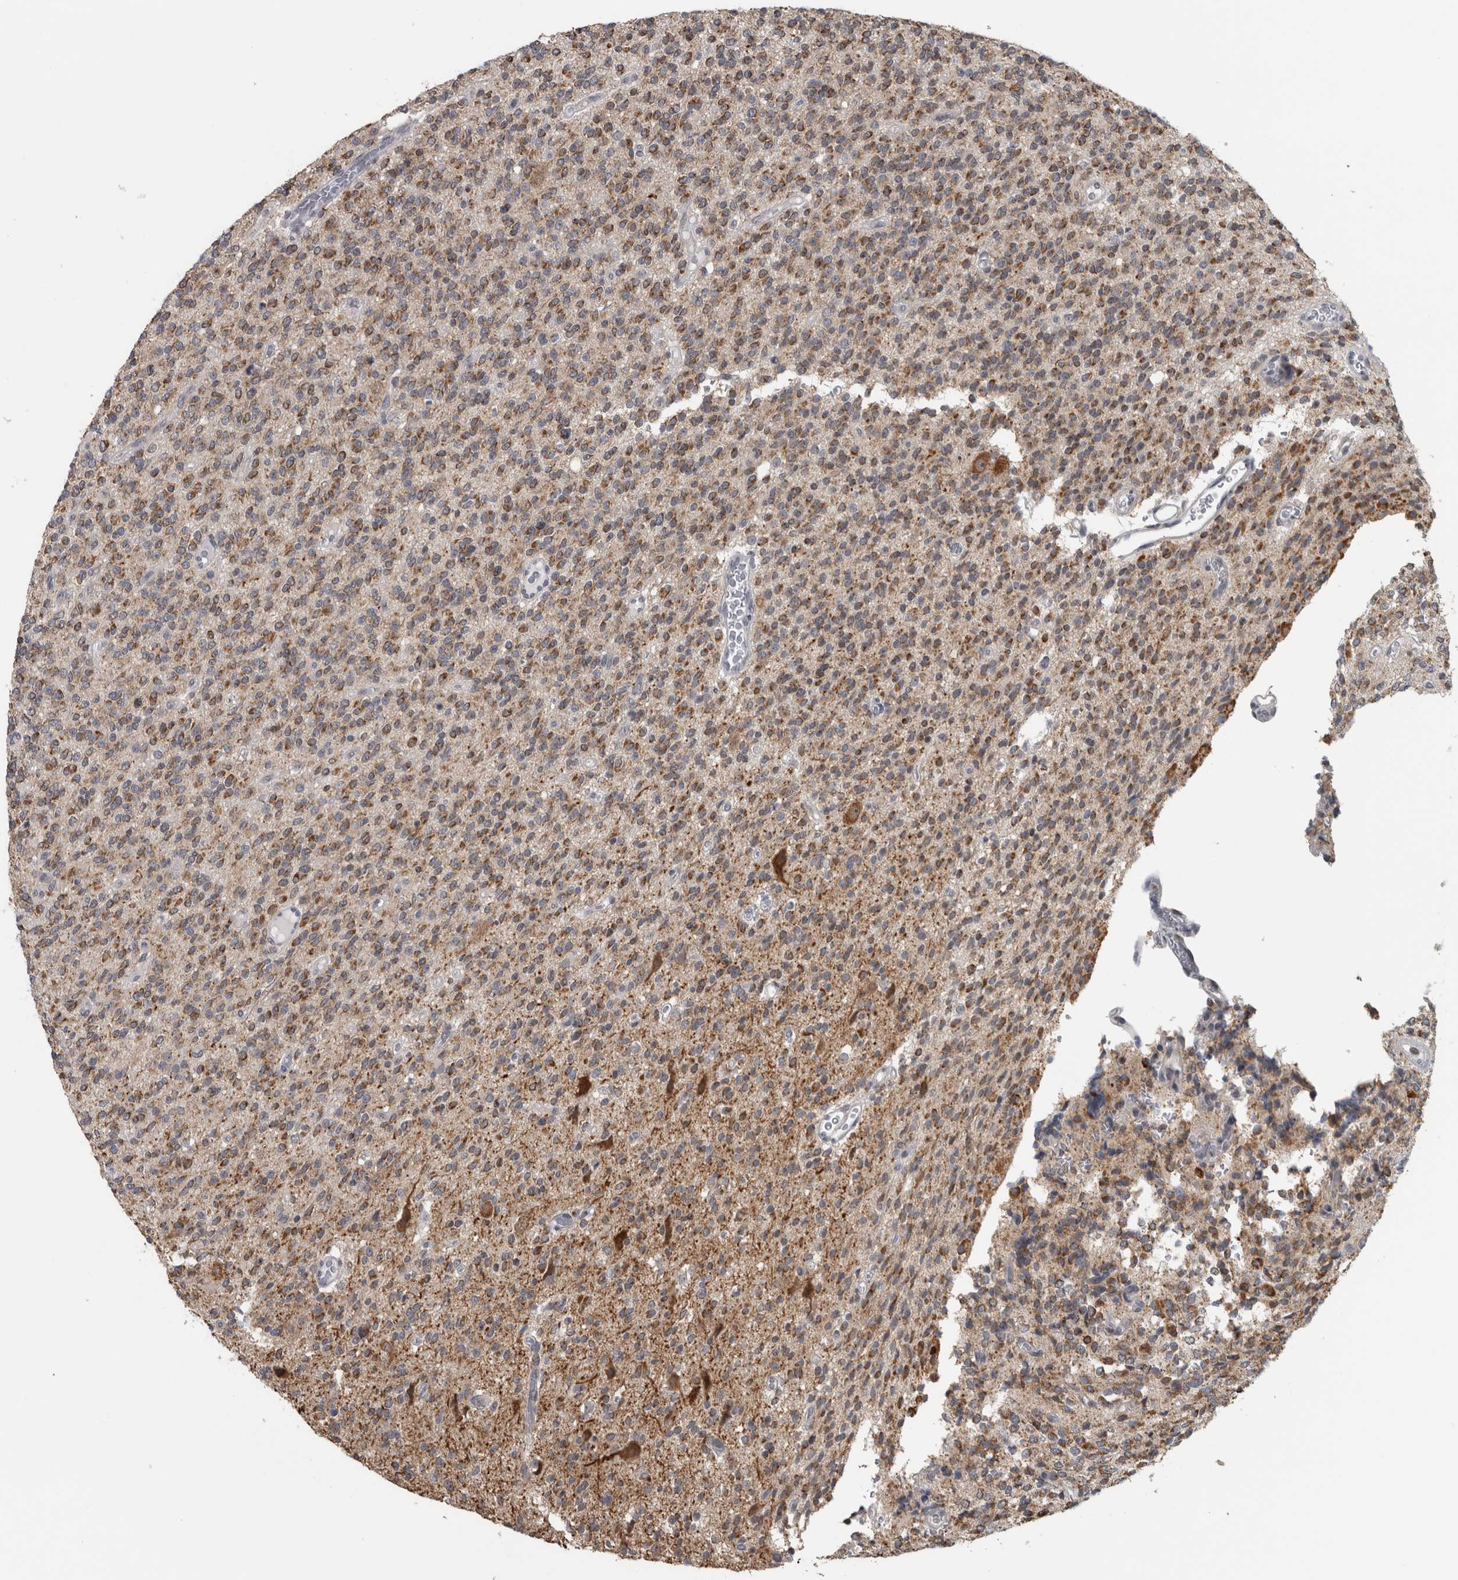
{"staining": {"intensity": "moderate", "quantity": ">75%", "location": "cytoplasmic/membranous"}, "tissue": "glioma", "cell_type": "Tumor cells", "image_type": "cancer", "snomed": [{"axis": "morphology", "description": "Glioma, malignant, High grade"}, {"axis": "topography", "description": "Brain"}], "caption": "Glioma stained with a brown dye demonstrates moderate cytoplasmic/membranous positive expression in approximately >75% of tumor cells.", "gene": "OR2K2", "patient": {"sex": "male", "age": 34}}